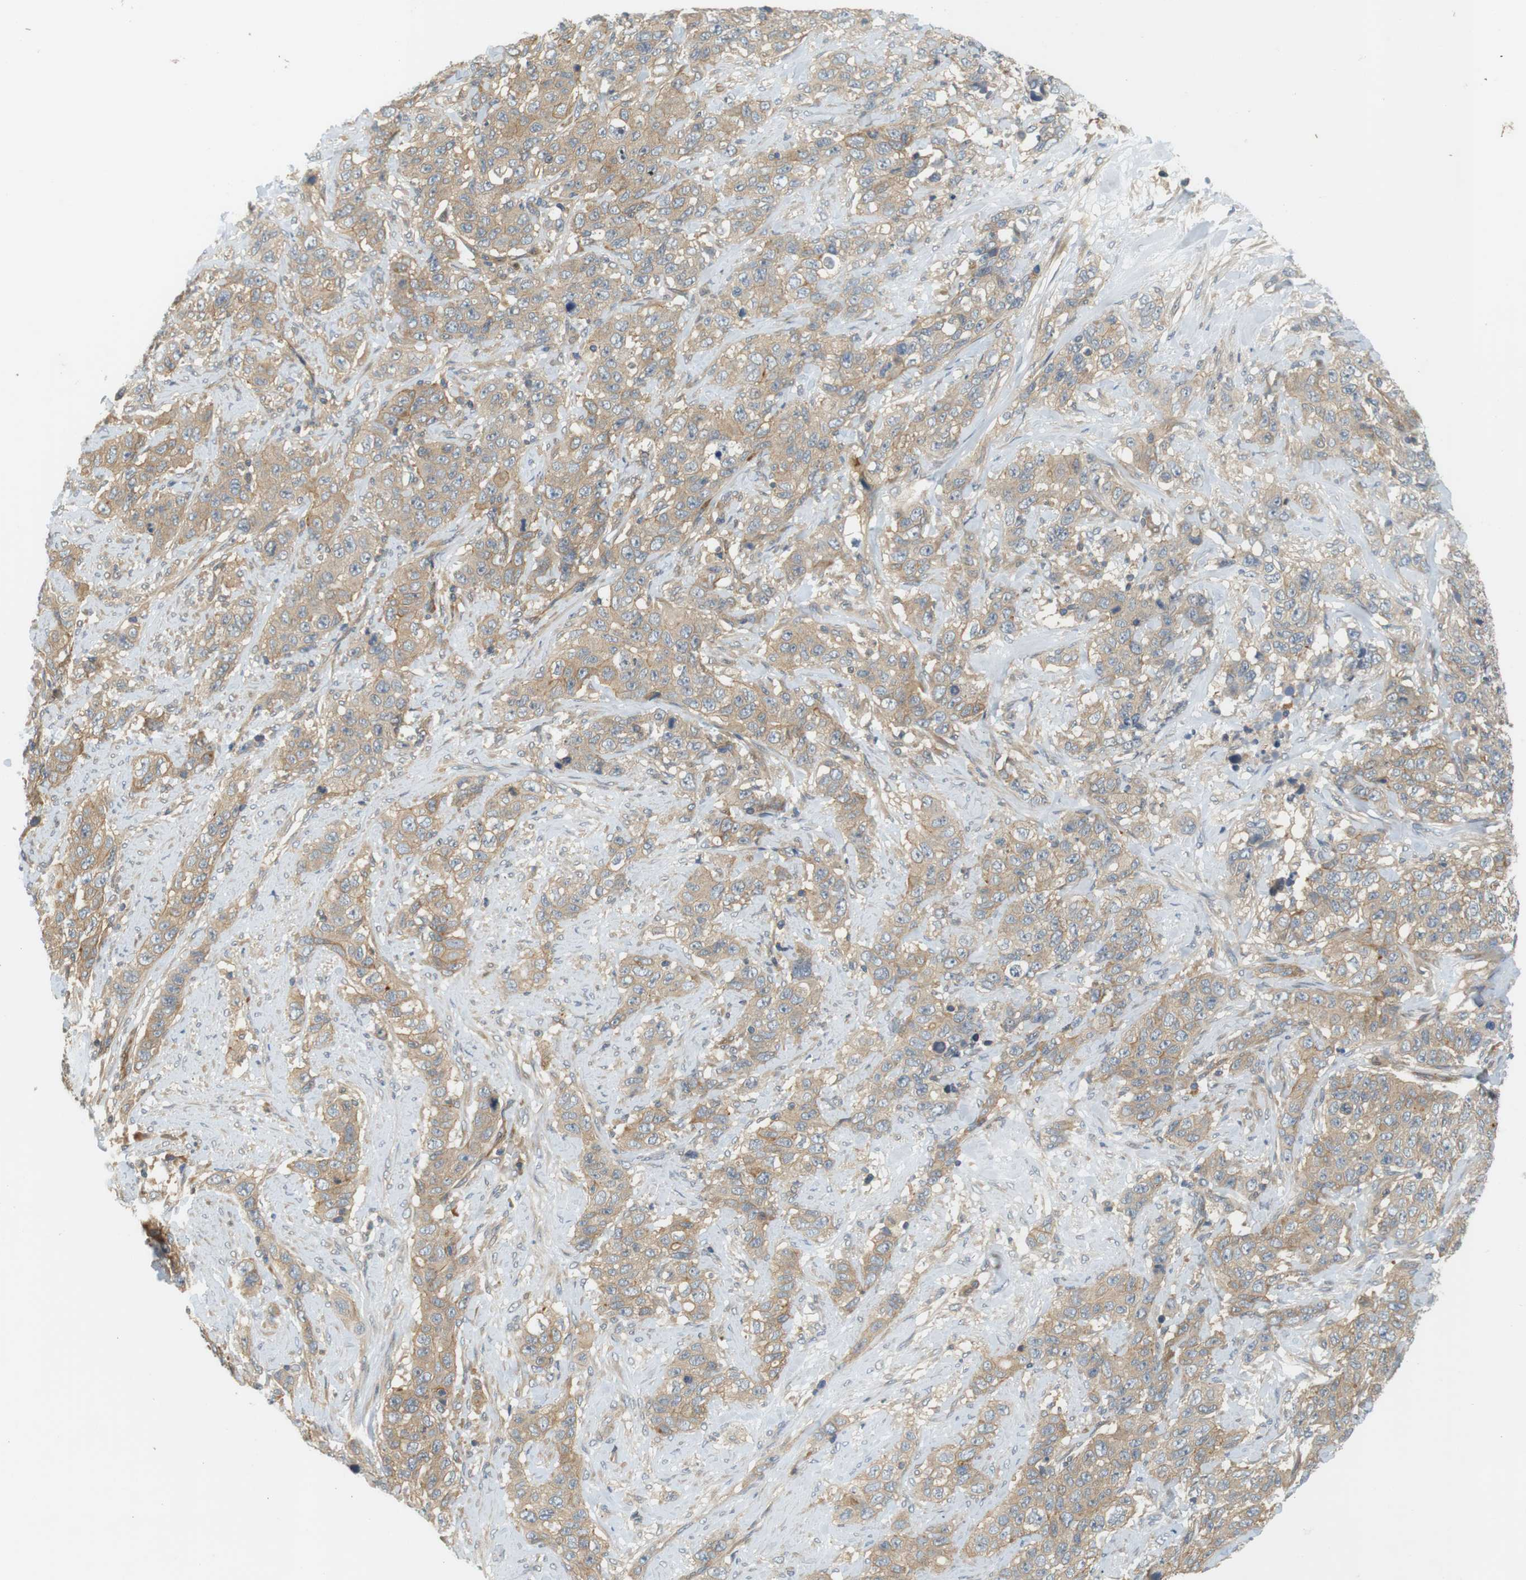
{"staining": {"intensity": "weak", "quantity": ">75%", "location": "cytoplasmic/membranous"}, "tissue": "stomach cancer", "cell_type": "Tumor cells", "image_type": "cancer", "snomed": [{"axis": "morphology", "description": "Adenocarcinoma, NOS"}, {"axis": "topography", "description": "Stomach"}], "caption": "Adenocarcinoma (stomach) stained for a protein reveals weak cytoplasmic/membranous positivity in tumor cells.", "gene": "SH3GLB1", "patient": {"sex": "male", "age": 48}}